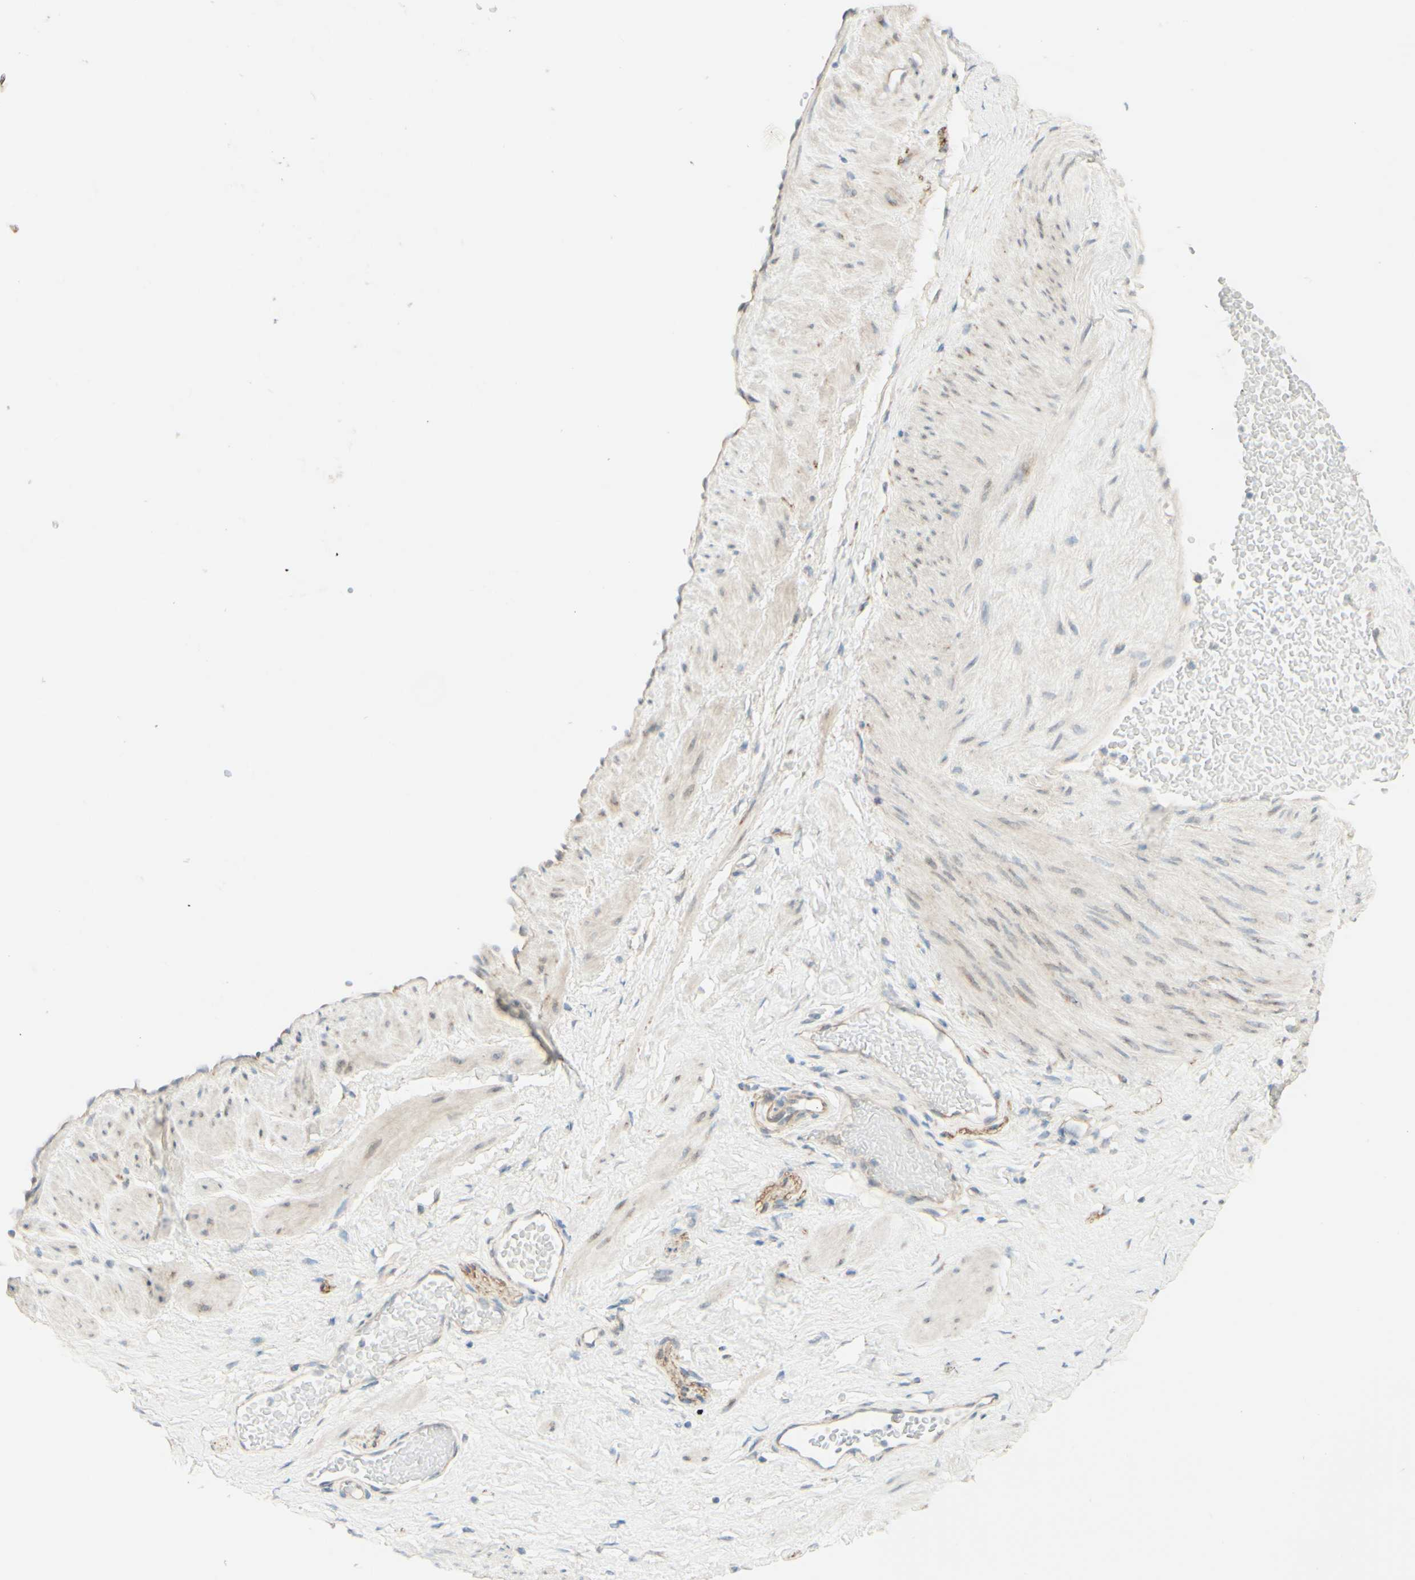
{"staining": {"intensity": "moderate", "quantity": ">75%", "location": "cytoplasmic/membranous"}, "tissue": "adipose tissue", "cell_type": "Adipocytes", "image_type": "normal", "snomed": [{"axis": "morphology", "description": "Normal tissue, NOS"}, {"axis": "topography", "description": "Soft tissue"}, {"axis": "topography", "description": "Vascular tissue"}], "caption": "Brown immunohistochemical staining in normal human adipose tissue demonstrates moderate cytoplasmic/membranous positivity in about >75% of adipocytes.", "gene": "RNF149", "patient": {"sex": "female", "age": 35}}